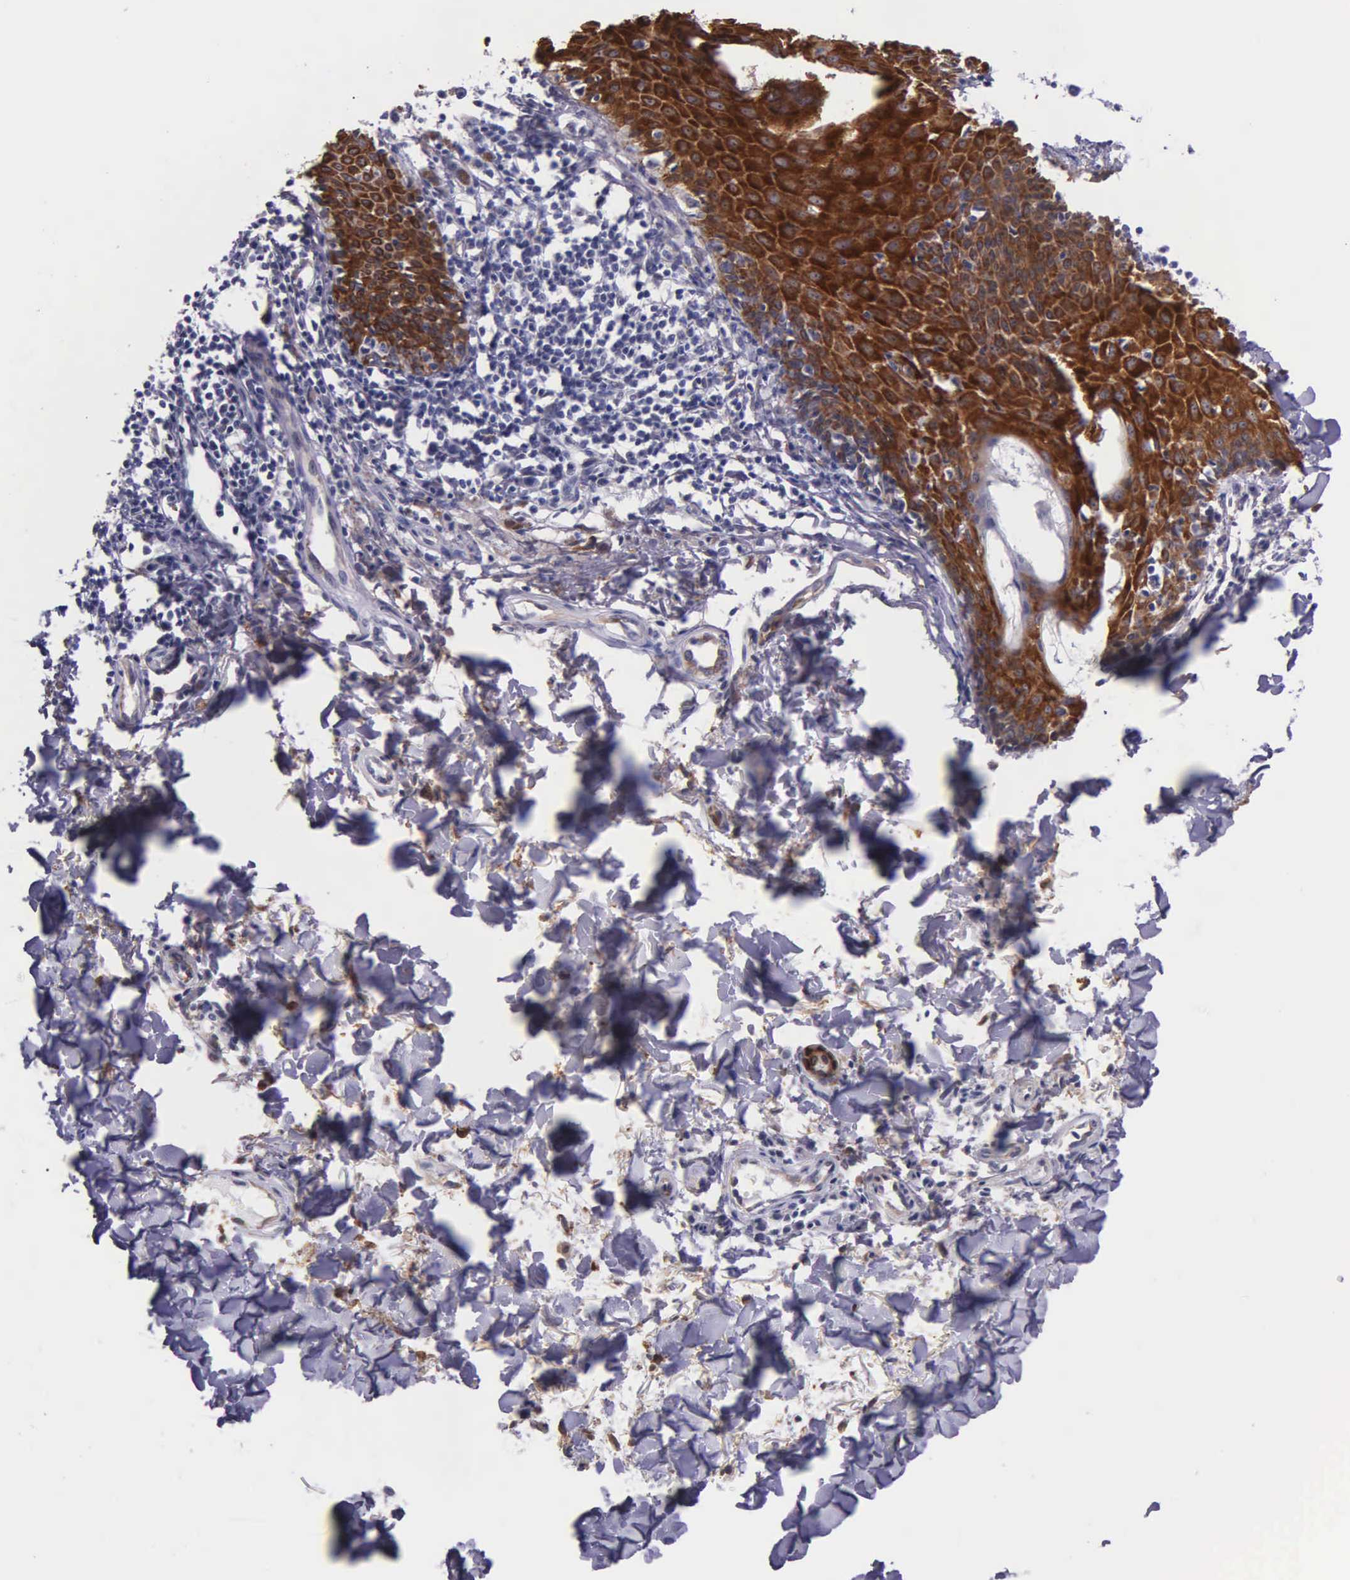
{"staining": {"intensity": "negative", "quantity": "none", "location": "none"}, "tissue": "melanoma", "cell_type": "Tumor cells", "image_type": "cancer", "snomed": [{"axis": "morphology", "description": "Malignant melanoma, NOS"}, {"axis": "topography", "description": "Skin"}], "caption": "An IHC histopathology image of malignant melanoma is shown. There is no staining in tumor cells of malignant melanoma. (DAB immunohistochemistry with hematoxylin counter stain).", "gene": "AHNAK2", "patient": {"sex": "female", "age": 52}}